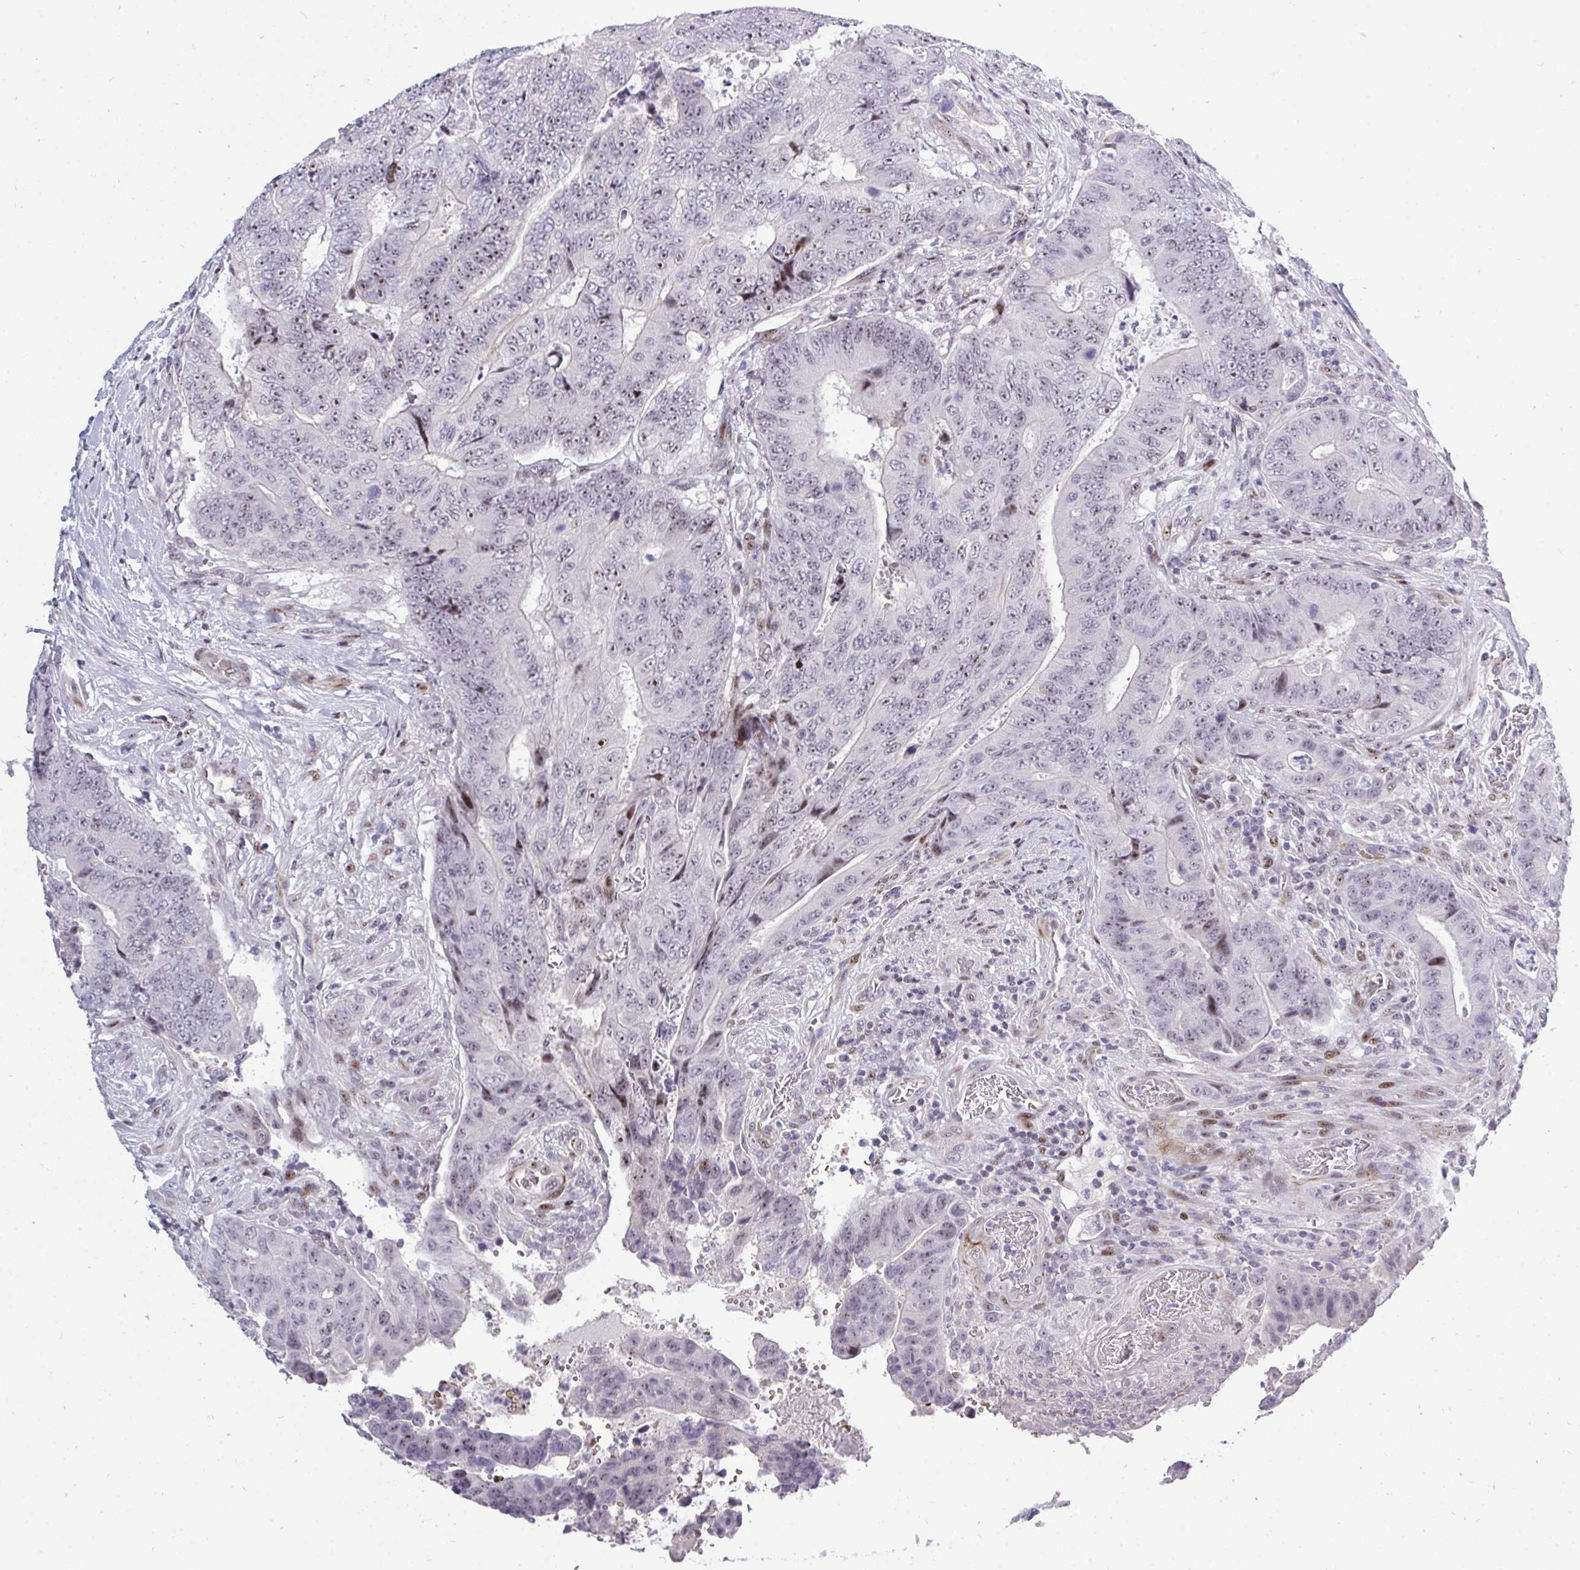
{"staining": {"intensity": "moderate", "quantity": "25%-75%", "location": "nuclear"}, "tissue": "colorectal cancer", "cell_type": "Tumor cells", "image_type": "cancer", "snomed": [{"axis": "morphology", "description": "Adenocarcinoma, NOS"}, {"axis": "topography", "description": "Colon"}], "caption": "Tumor cells show medium levels of moderate nuclear expression in approximately 25%-75% of cells in colorectal adenocarcinoma.", "gene": "PLPPR3", "patient": {"sex": "female", "age": 48}}